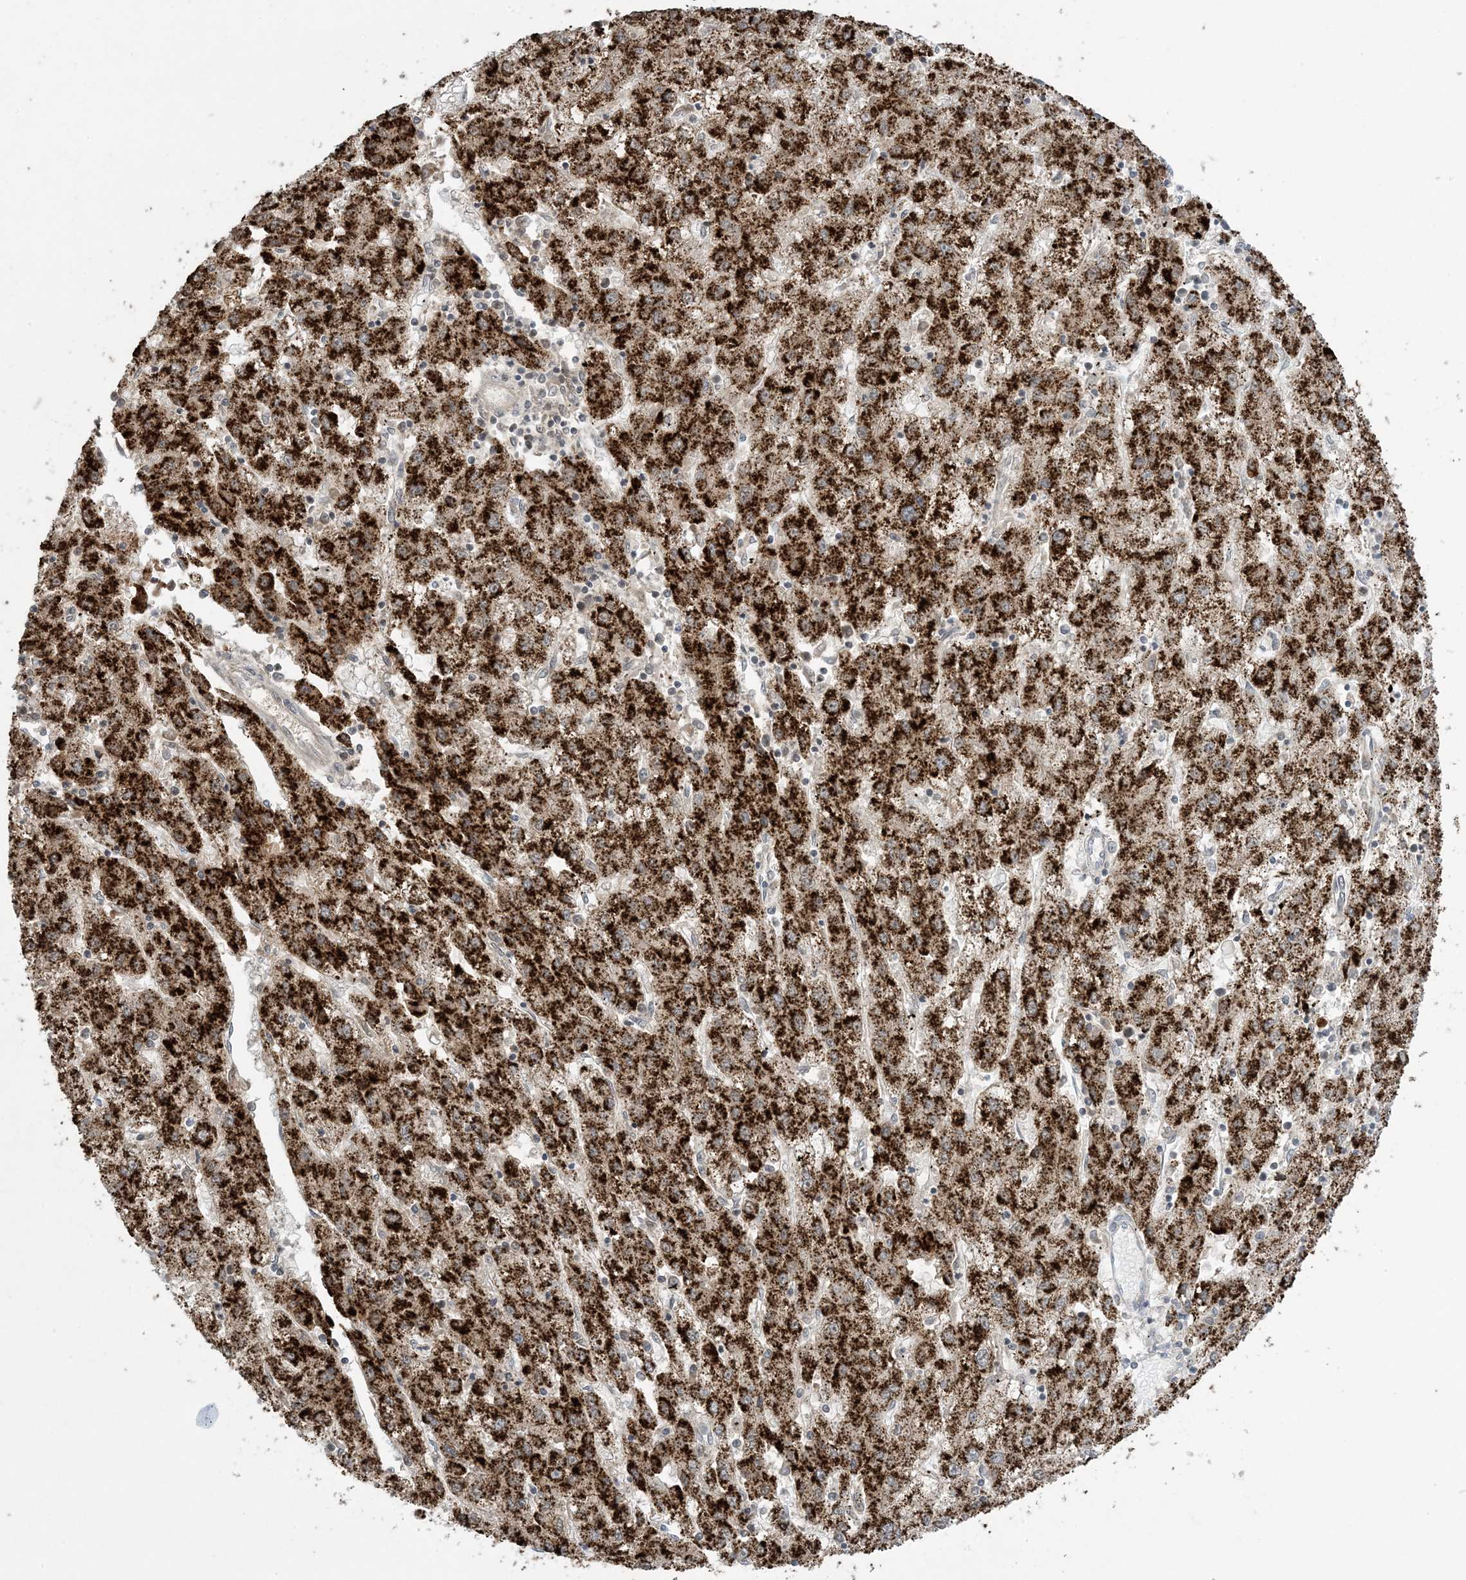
{"staining": {"intensity": "strong", "quantity": ">75%", "location": "cytoplasmic/membranous"}, "tissue": "liver cancer", "cell_type": "Tumor cells", "image_type": "cancer", "snomed": [{"axis": "morphology", "description": "Carcinoma, Hepatocellular, NOS"}, {"axis": "topography", "description": "Liver"}], "caption": "The histopathology image demonstrates immunohistochemical staining of liver hepatocellular carcinoma. There is strong cytoplasmic/membranous expression is identified in approximately >75% of tumor cells. (DAB IHC, brown staining for protein, blue staining for nuclei).", "gene": "AGXT", "patient": {"sex": "male", "age": 72}}